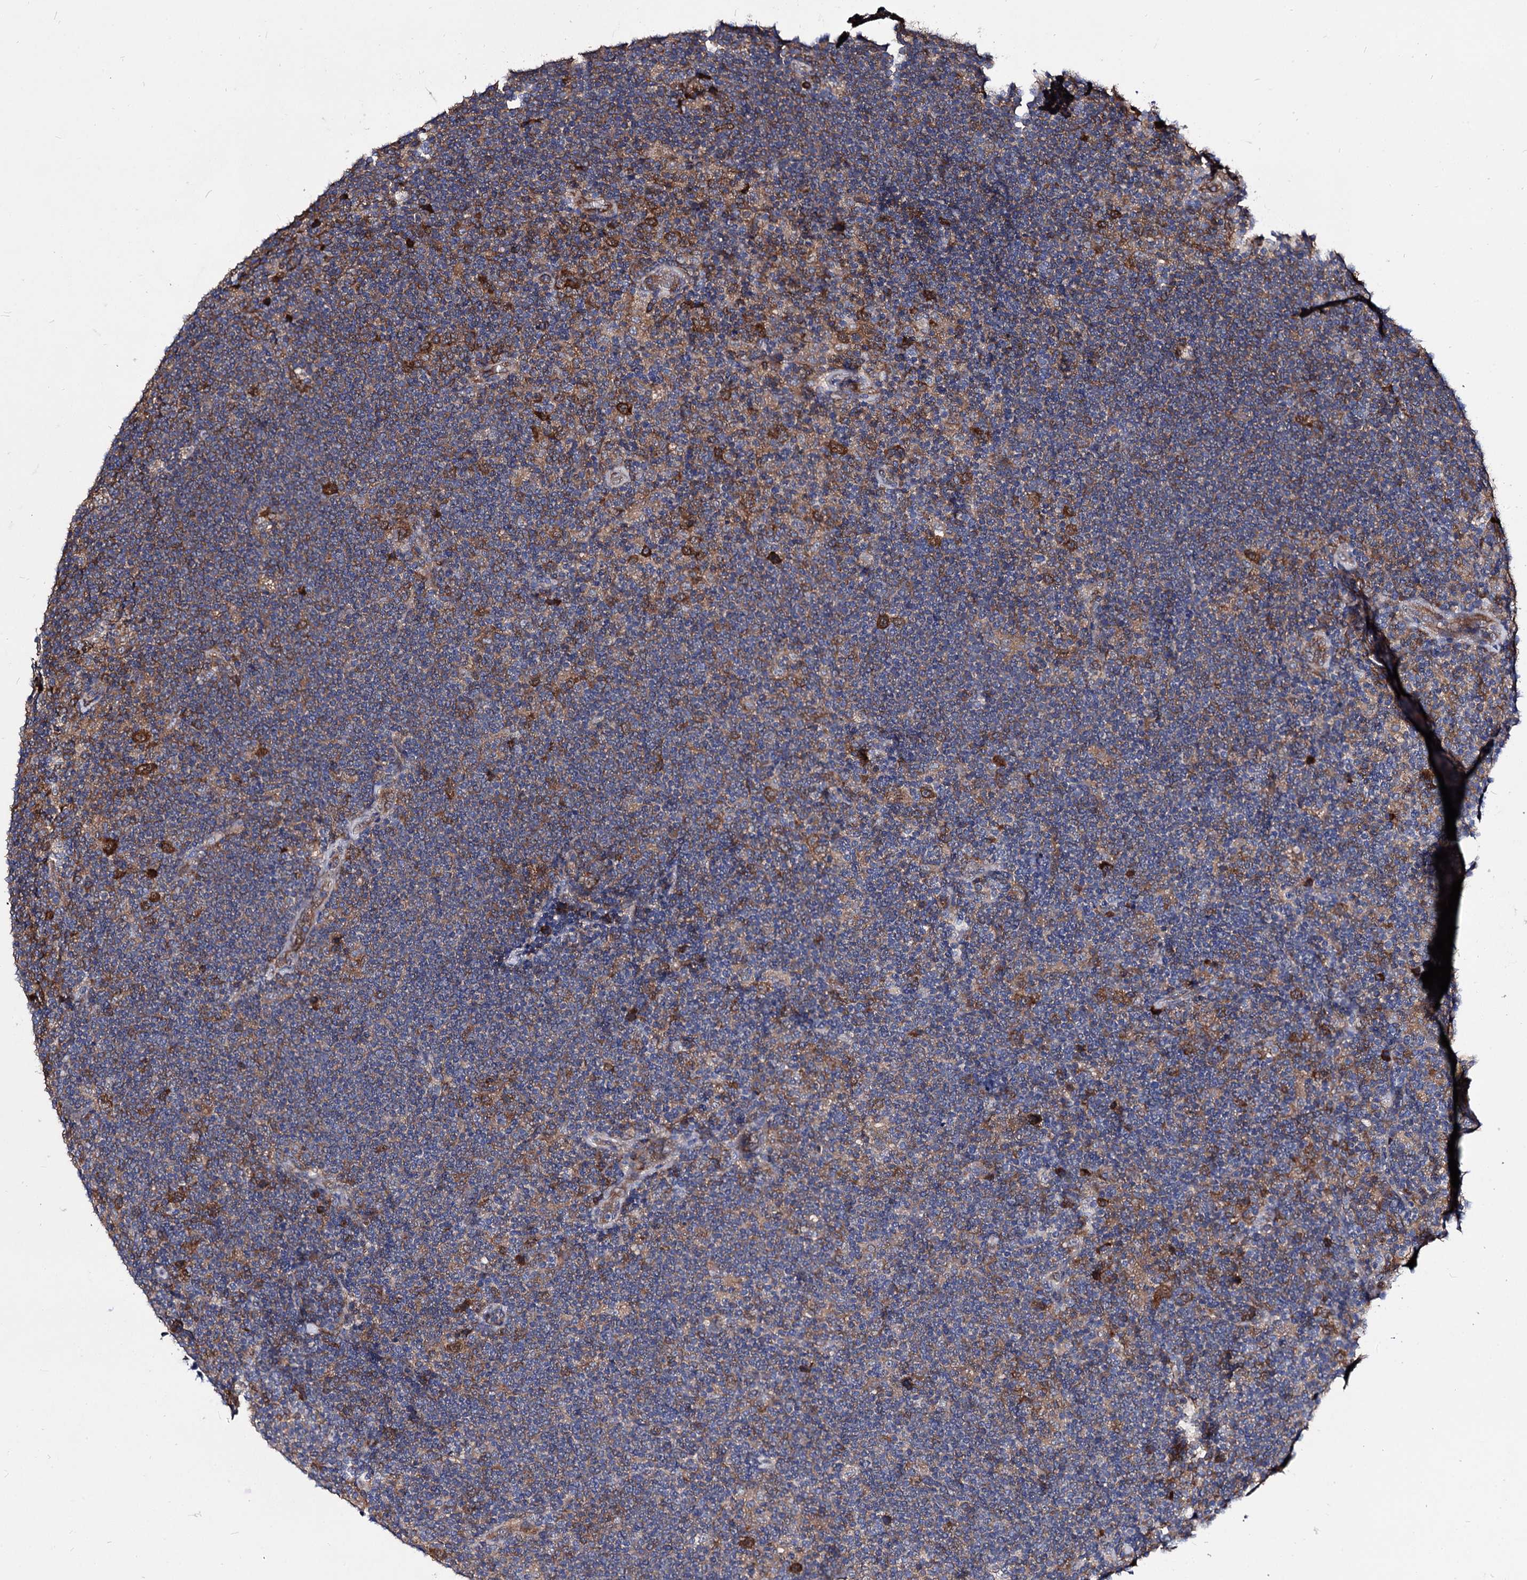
{"staining": {"intensity": "strong", "quantity": ">75%", "location": "cytoplasmic/membranous"}, "tissue": "lymphoma", "cell_type": "Tumor cells", "image_type": "cancer", "snomed": [{"axis": "morphology", "description": "Hodgkin's disease, NOS"}, {"axis": "topography", "description": "Lymph node"}], "caption": "Lymphoma was stained to show a protein in brown. There is high levels of strong cytoplasmic/membranous positivity in approximately >75% of tumor cells. The staining was performed using DAB to visualize the protein expression in brown, while the nuclei were stained in blue with hematoxylin (Magnification: 20x).", "gene": "NME1", "patient": {"sex": "female", "age": 57}}